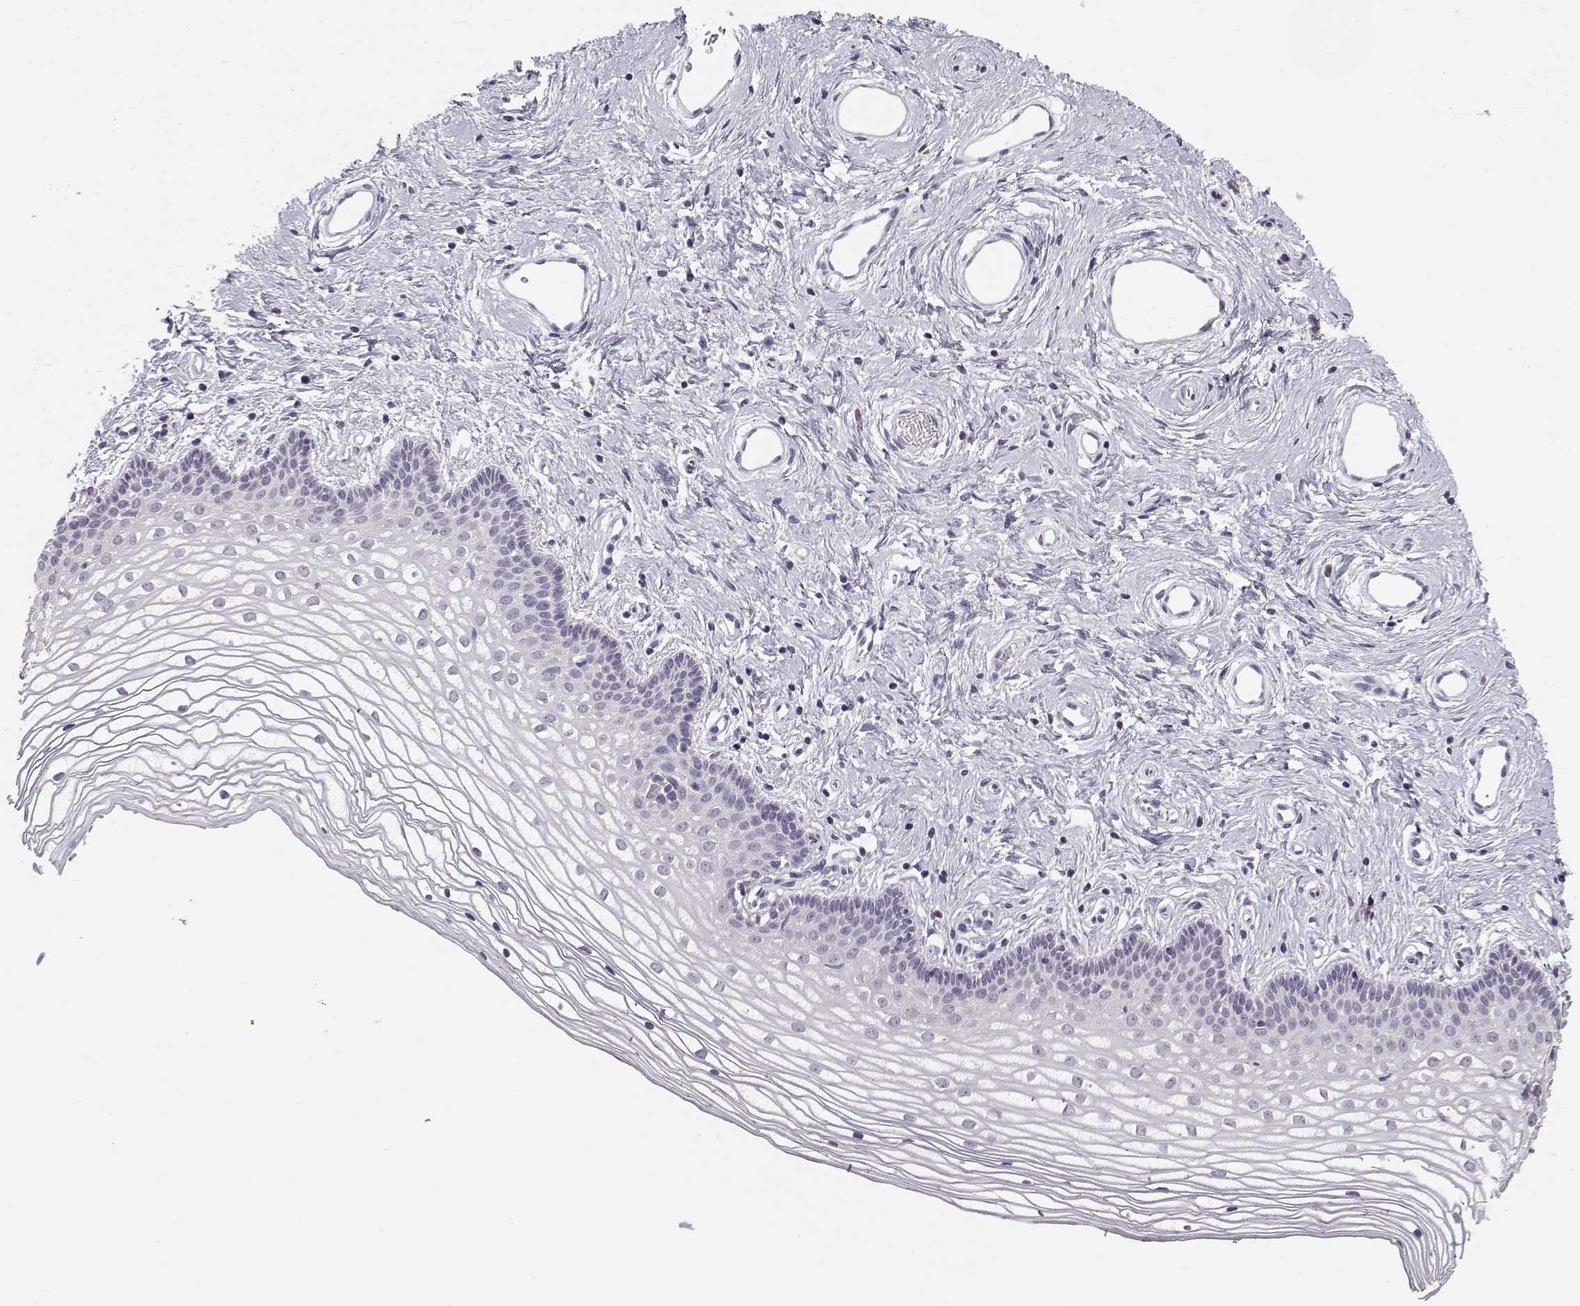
{"staining": {"intensity": "negative", "quantity": "none", "location": "none"}, "tissue": "vagina", "cell_type": "Squamous epithelial cells", "image_type": "normal", "snomed": [{"axis": "morphology", "description": "Normal tissue, NOS"}, {"axis": "topography", "description": "Vagina"}], "caption": "This histopathology image is of normal vagina stained with immunohistochemistry (IHC) to label a protein in brown with the nuclei are counter-stained blue. There is no staining in squamous epithelial cells. Nuclei are stained in blue.", "gene": "UROC1", "patient": {"sex": "female", "age": 36}}